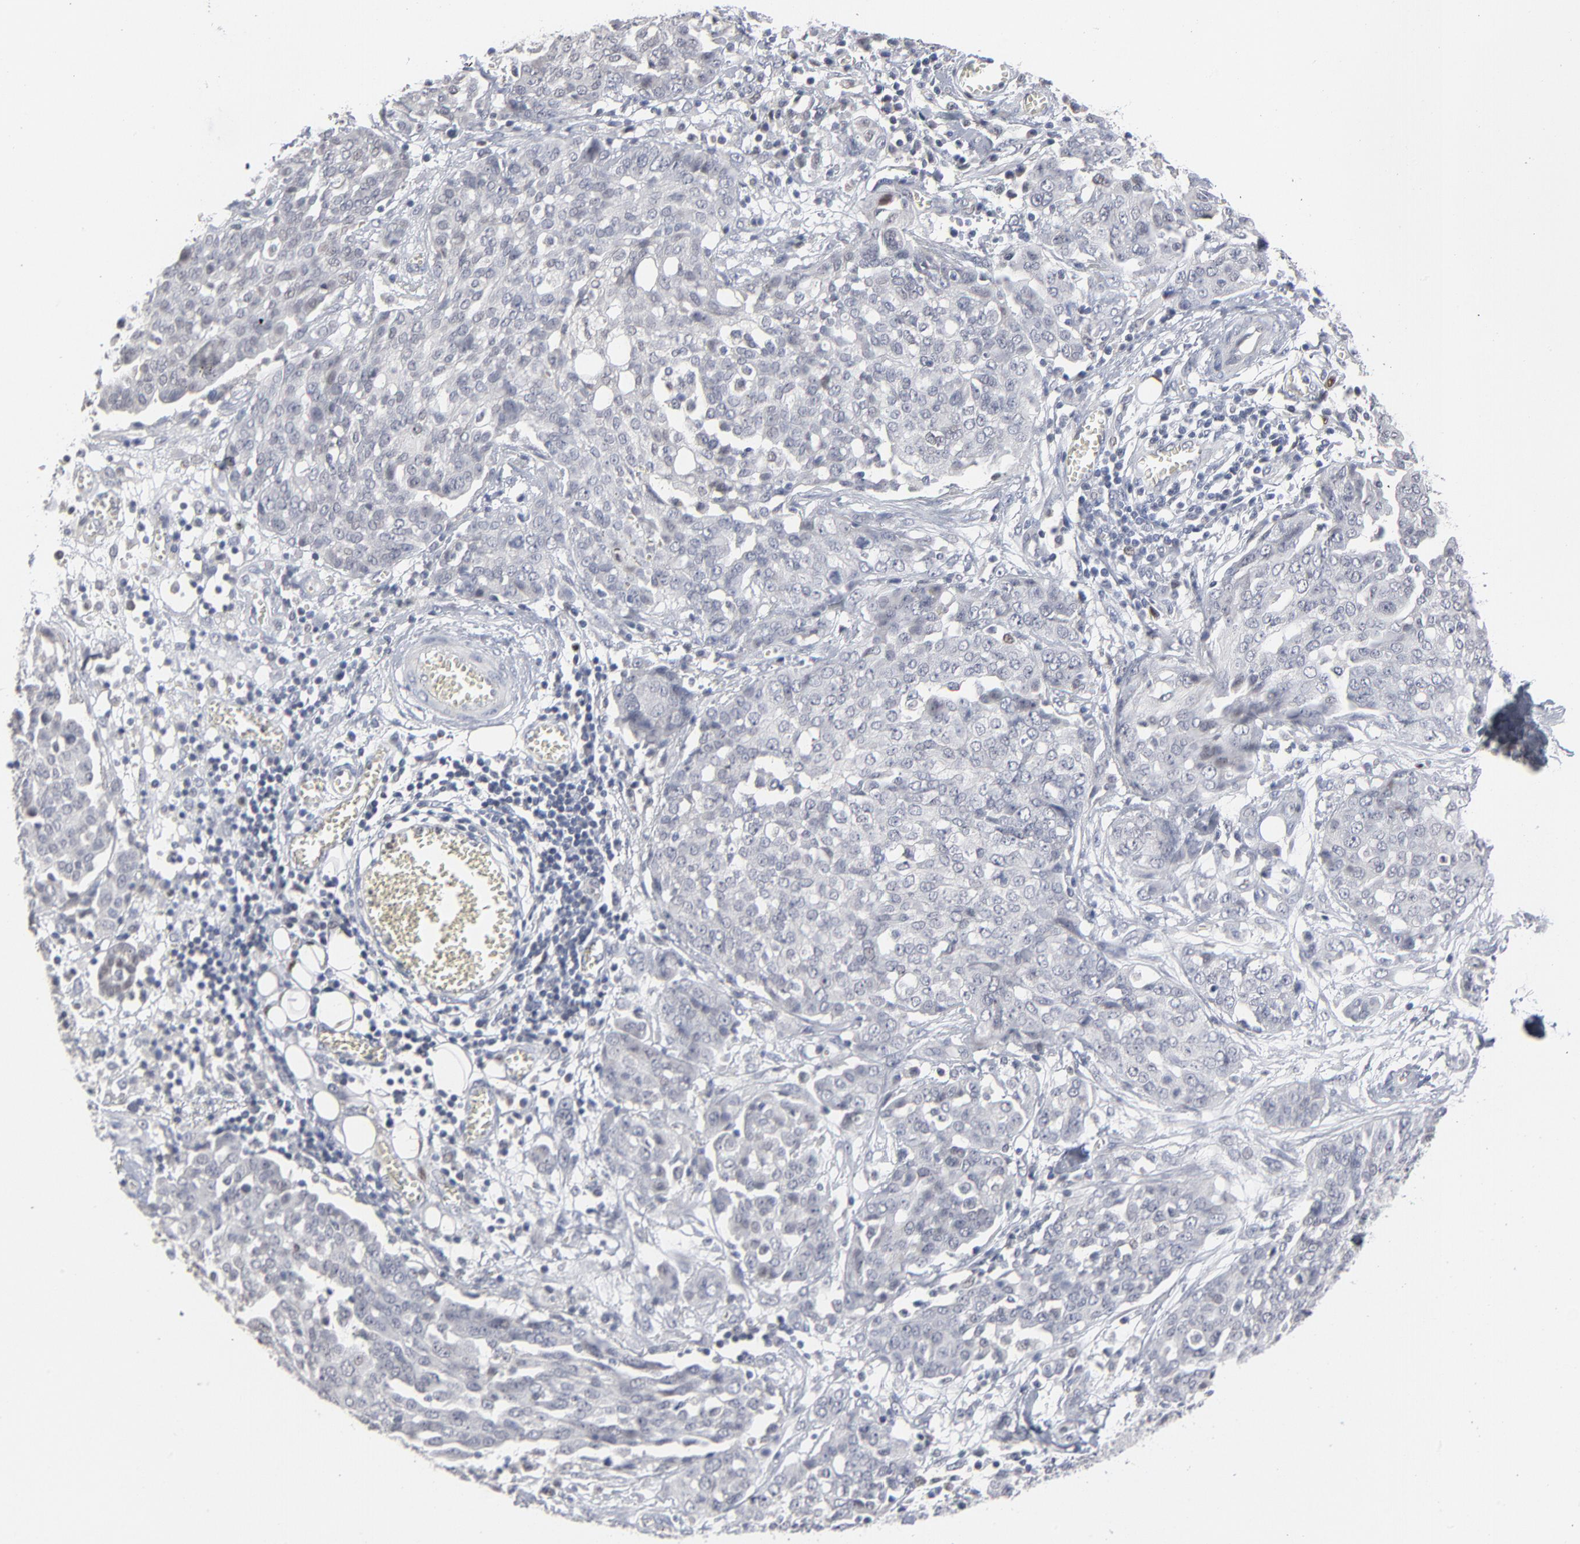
{"staining": {"intensity": "negative", "quantity": "none", "location": "none"}, "tissue": "ovarian cancer", "cell_type": "Tumor cells", "image_type": "cancer", "snomed": [{"axis": "morphology", "description": "Cystadenocarcinoma, serous, NOS"}, {"axis": "topography", "description": "Soft tissue"}, {"axis": "topography", "description": "Ovary"}], "caption": "Tumor cells are negative for brown protein staining in ovarian serous cystadenocarcinoma.", "gene": "FOXN2", "patient": {"sex": "female", "age": 57}}